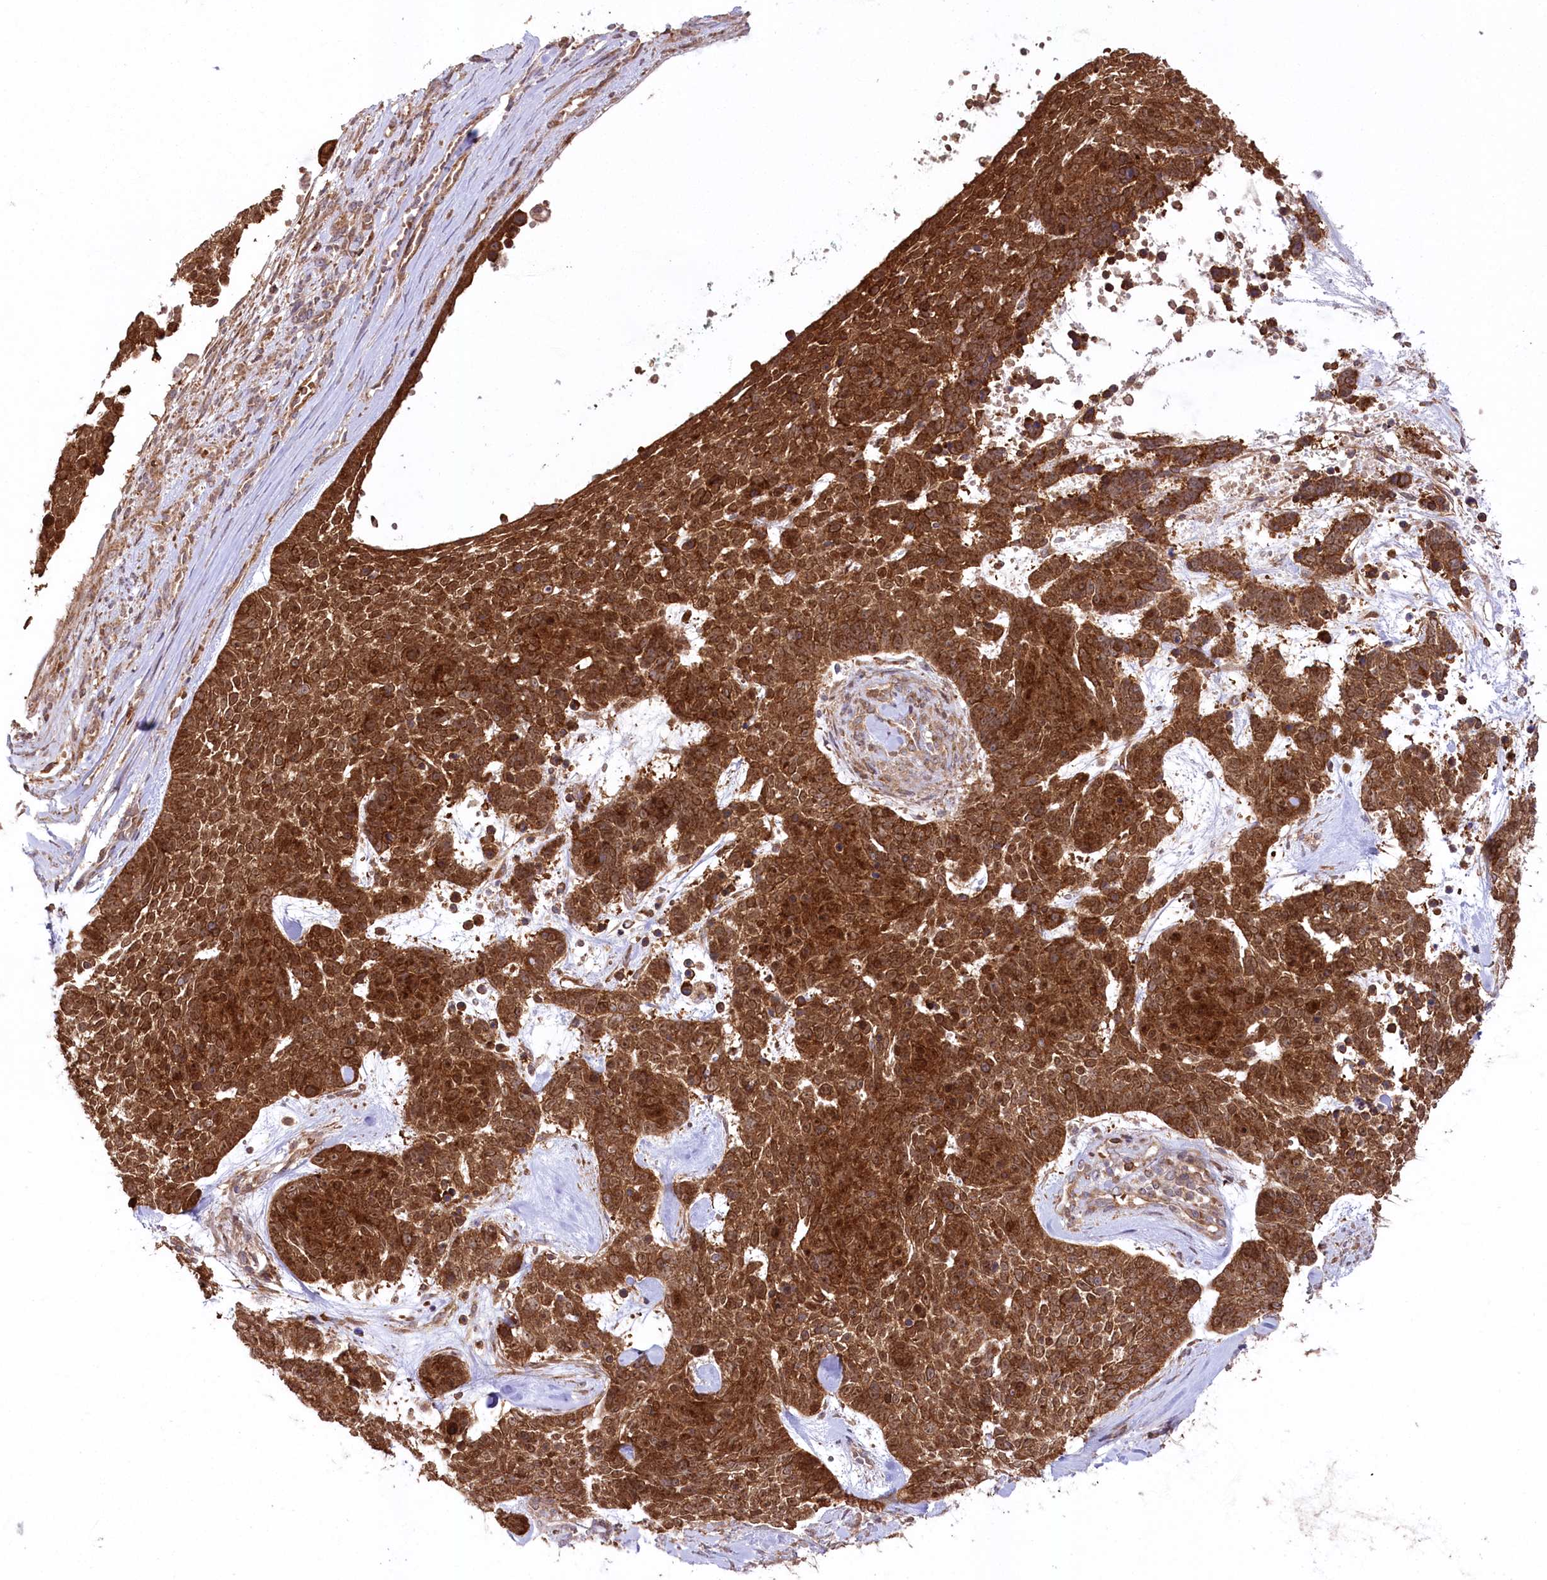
{"staining": {"intensity": "strong", "quantity": ">75%", "location": "cytoplasmic/membranous"}, "tissue": "skin cancer", "cell_type": "Tumor cells", "image_type": "cancer", "snomed": [{"axis": "morphology", "description": "Basal cell carcinoma"}, {"axis": "topography", "description": "Skin"}], "caption": "This image demonstrates skin cancer stained with immunohistochemistry (IHC) to label a protein in brown. The cytoplasmic/membranous of tumor cells show strong positivity for the protein. Nuclei are counter-stained blue.", "gene": "CCDC91", "patient": {"sex": "female", "age": 81}}